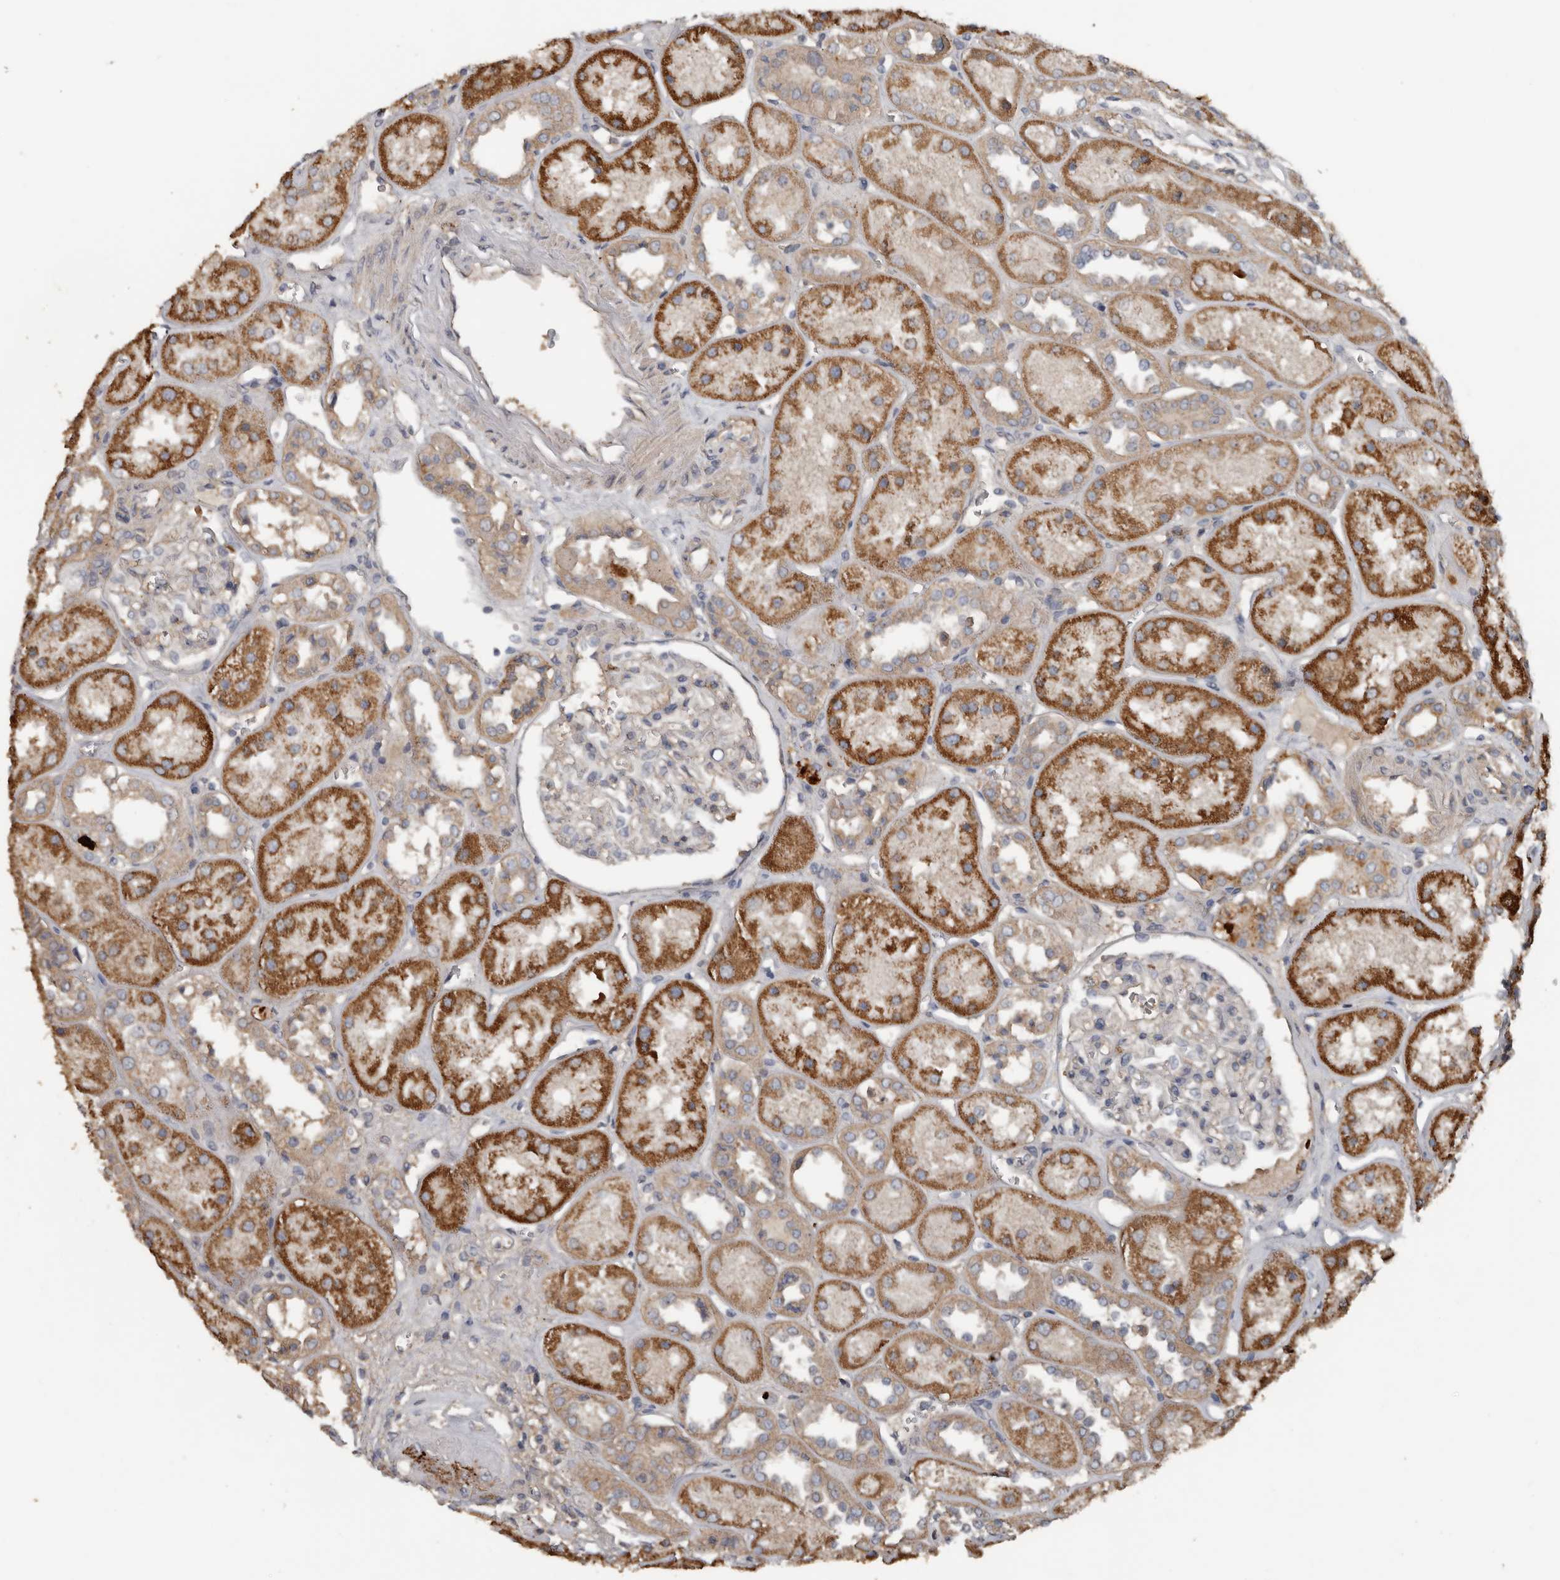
{"staining": {"intensity": "negative", "quantity": "none", "location": "none"}, "tissue": "kidney", "cell_type": "Cells in glomeruli", "image_type": "normal", "snomed": [{"axis": "morphology", "description": "Normal tissue, NOS"}, {"axis": "topography", "description": "Kidney"}], "caption": "Kidney stained for a protein using immunohistochemistry (IHC) exhibits no staining cells in glomeruli.", "gene": "HYAL4", "patient": {"sex": "male", "age": 70}}